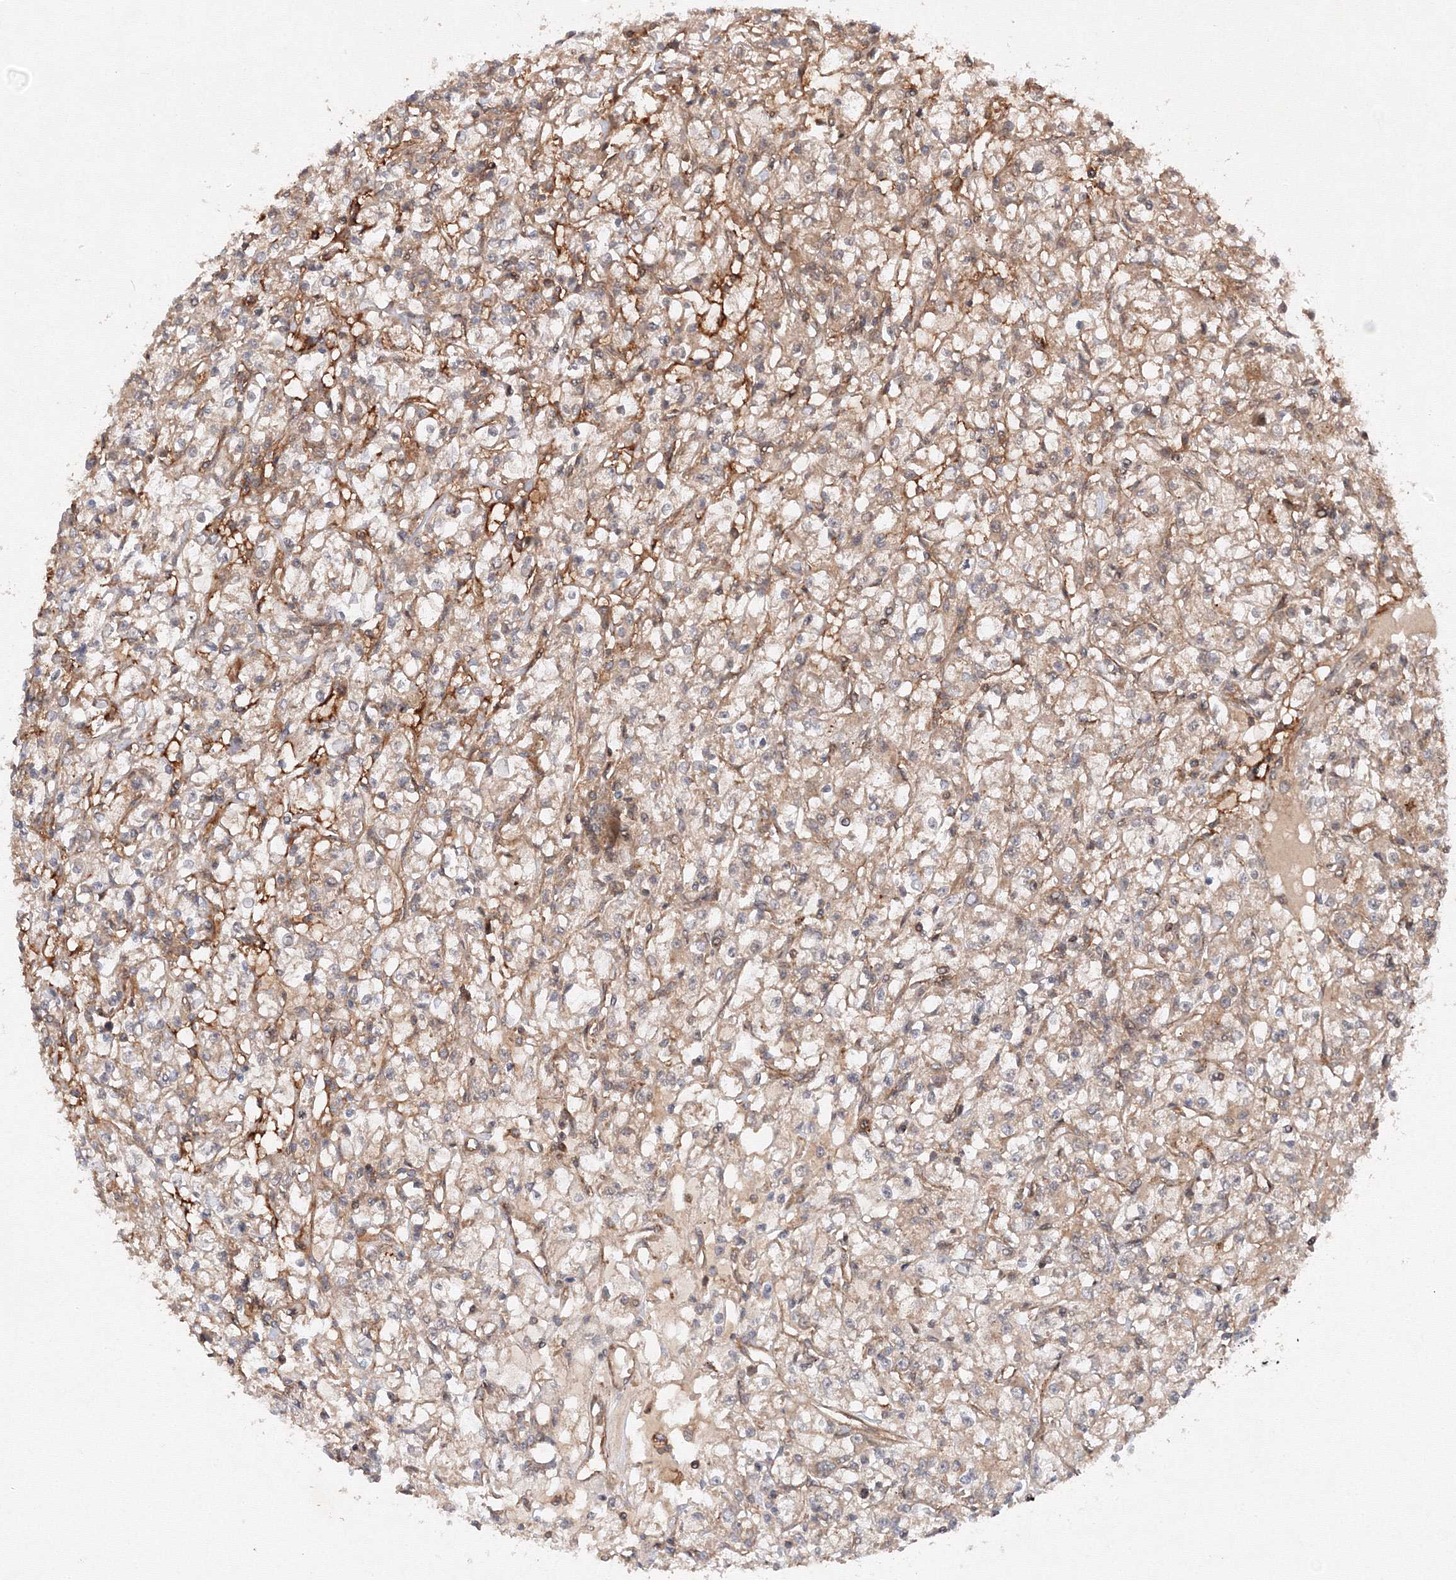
{"staining": {"intensity": "weak", "quantity": "25%-75%", "location": "cytoplasmic/membranous"}, "tissue": "renal cancer", "cell_type": "Tumor cells", "image_type": "cancer", "snomed": [{"axis": "morphology", "description": "Adenocarcinoma, NOS"}, {"axis": "topography", "description": "Kidney"}], "caption": "A high-resolution histopathology image shows IHC staining of renal cancer, which displays weak cytoplasmic/membranous staining in approximately 25%-75% of tumor cells.", "gene": "DCTD", "patient": {"sex": "female", "age": 59}}